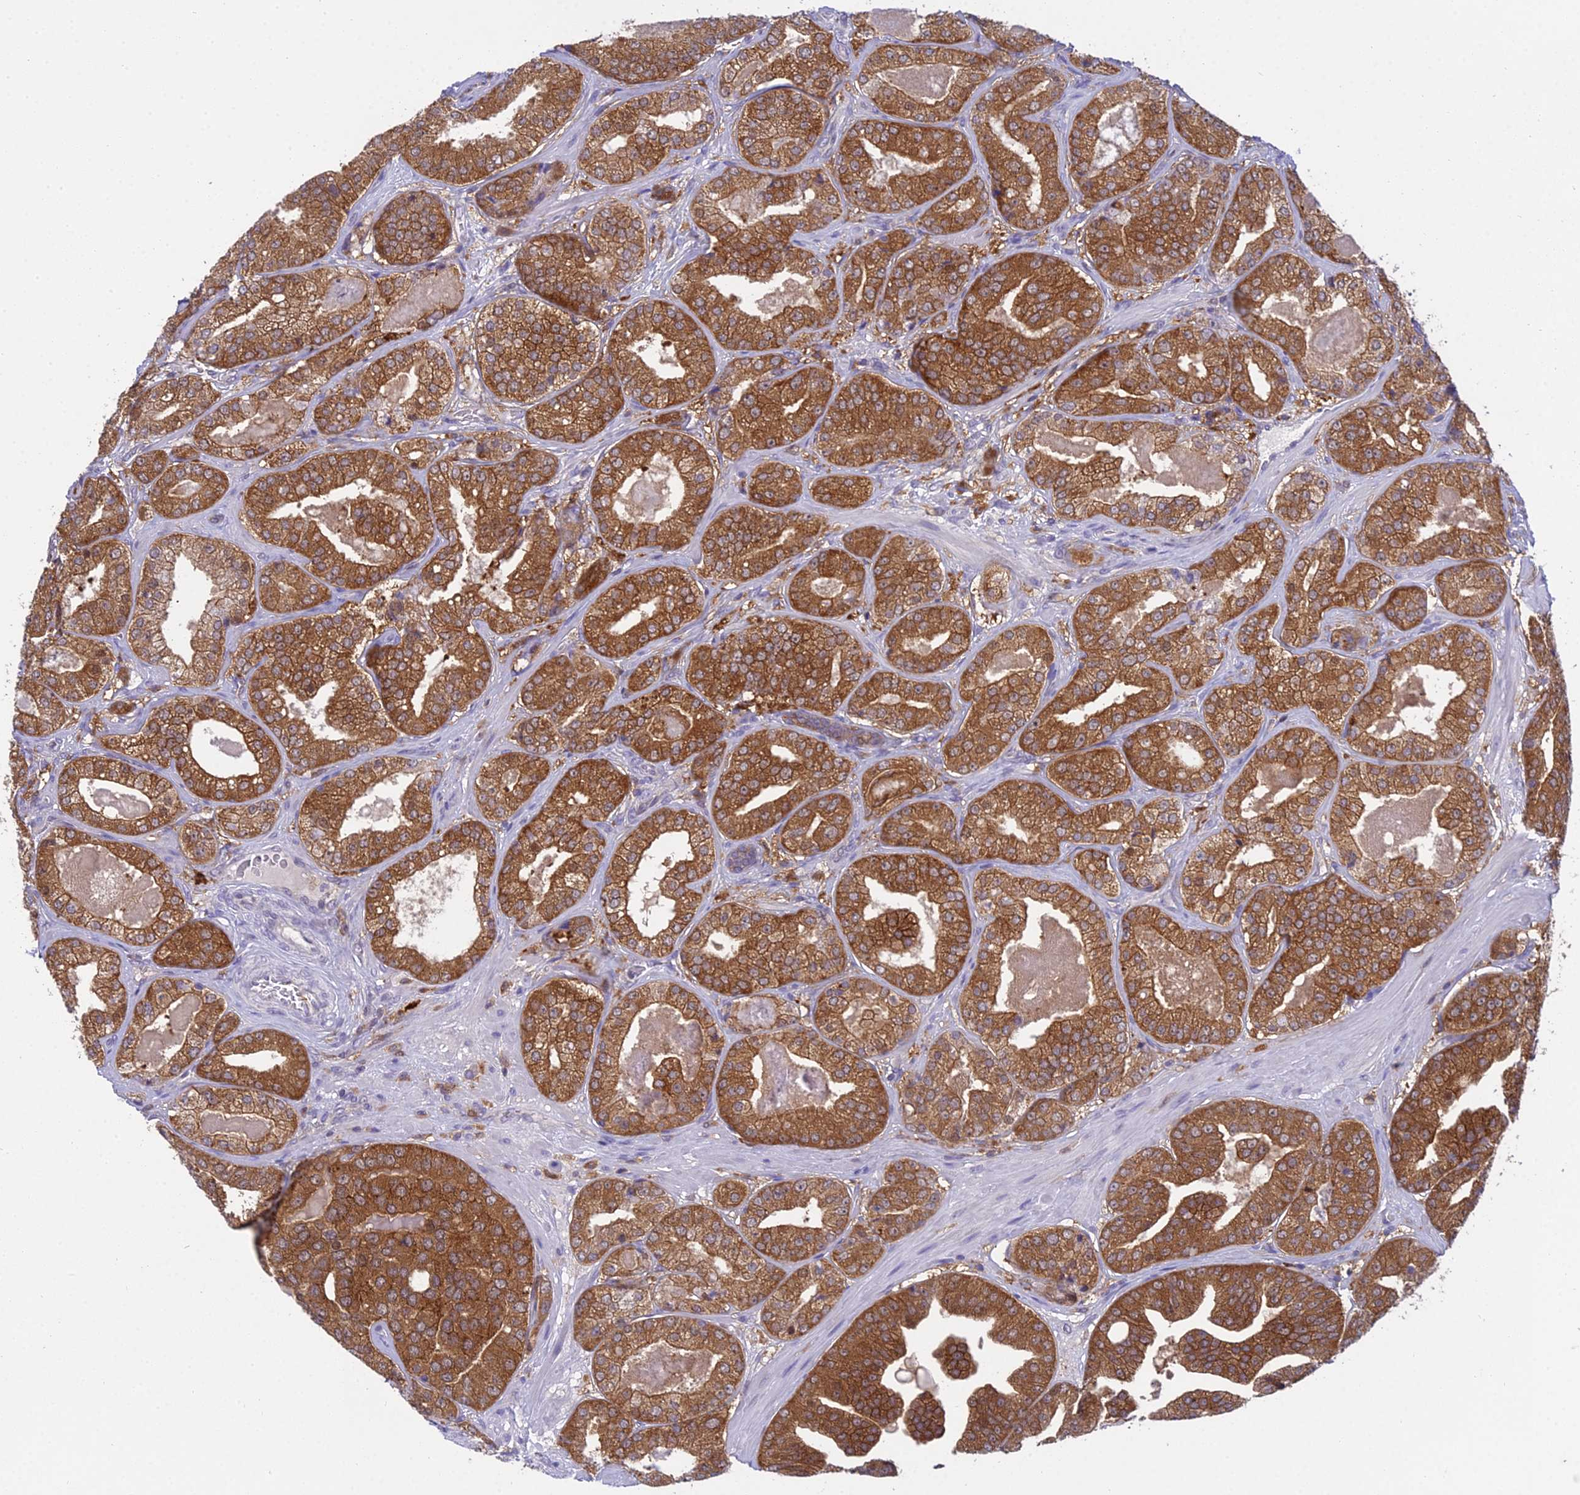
{"staining": {"intensity": "moderate", "quantity": ">75%", "location": "cytoplasmic/membranous"}, "tissue": "prostate cancer", "cell_type": "Tumor cells", "image_type": "cancer", "snomed": [{"axis": "morphology", "description": "Adenocarcinoma, High grade"}, {"axis": "topography", "description": "Prostate"}], "caption": "Prostate adenocarcinoma (high-grade) stained for a protein (brown) shows moderate cytoplasmic/membranous positive expression in about >75% of tumor cells.", "gene": "UBE2G1", "patient": {"sex": "male", "age": 63}}